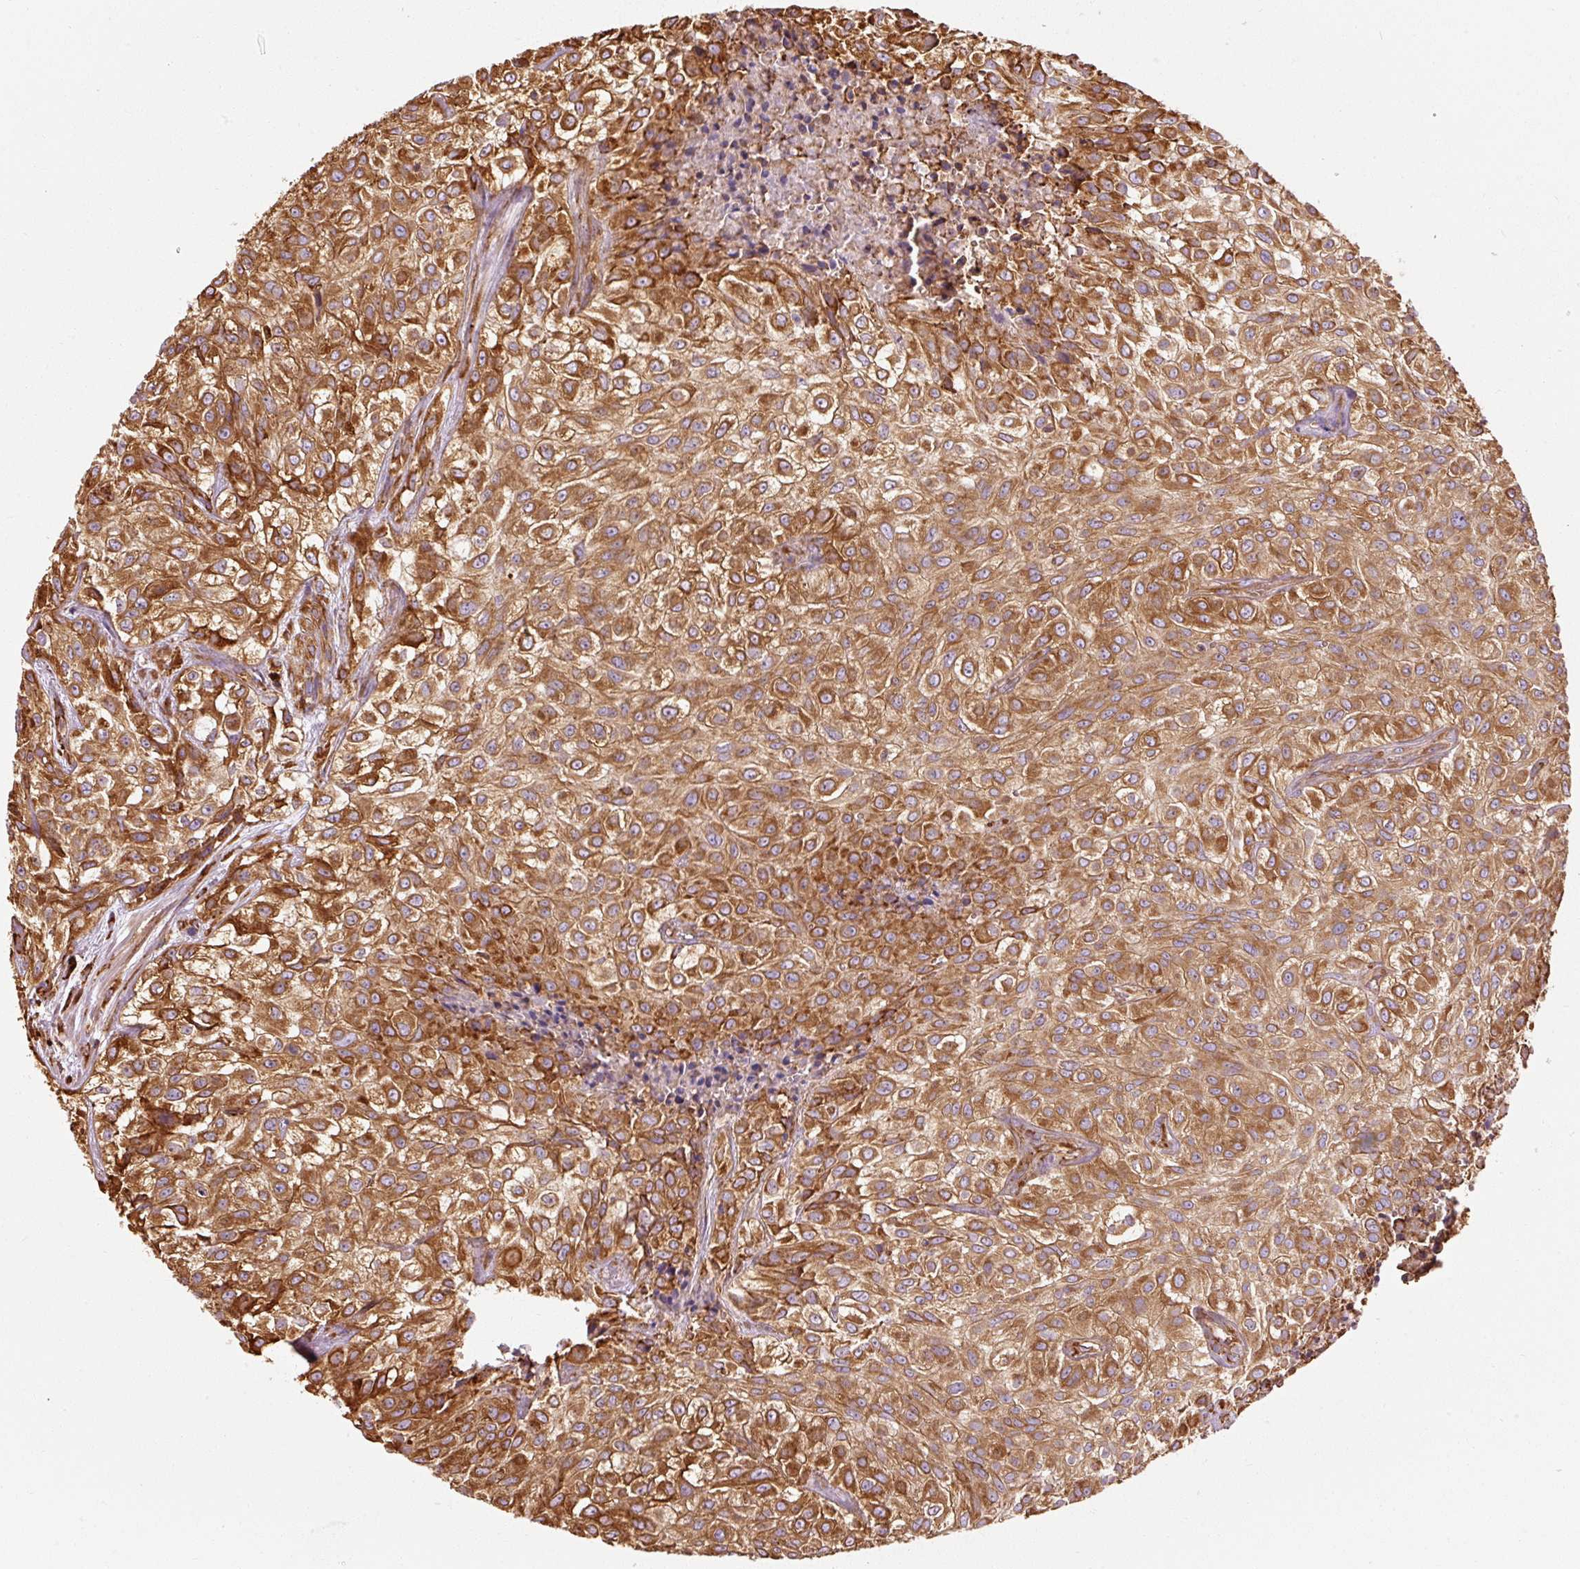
{"staining": {"intensity": "strong", "quantity": ">75%", "location": "cytoplasmic/membranous"}, "tissue": "urothelial cancer", "cell_type": "Tumor cells", "image_type": "cancer", "snomed": [{"axis": "morphology", "description": "Urothelial carcinoma, High grade"}, {"axis": "topography", "description": "Urinary bladder"}], "caption": "Protein expression analysis of human high-grade urothelial carcinoma reveals strong cytoplasmic/membranous positivity in about >75% of tumor cells.", "gene": "KLC1", "patient": {"sex": "male", "age": 56}}